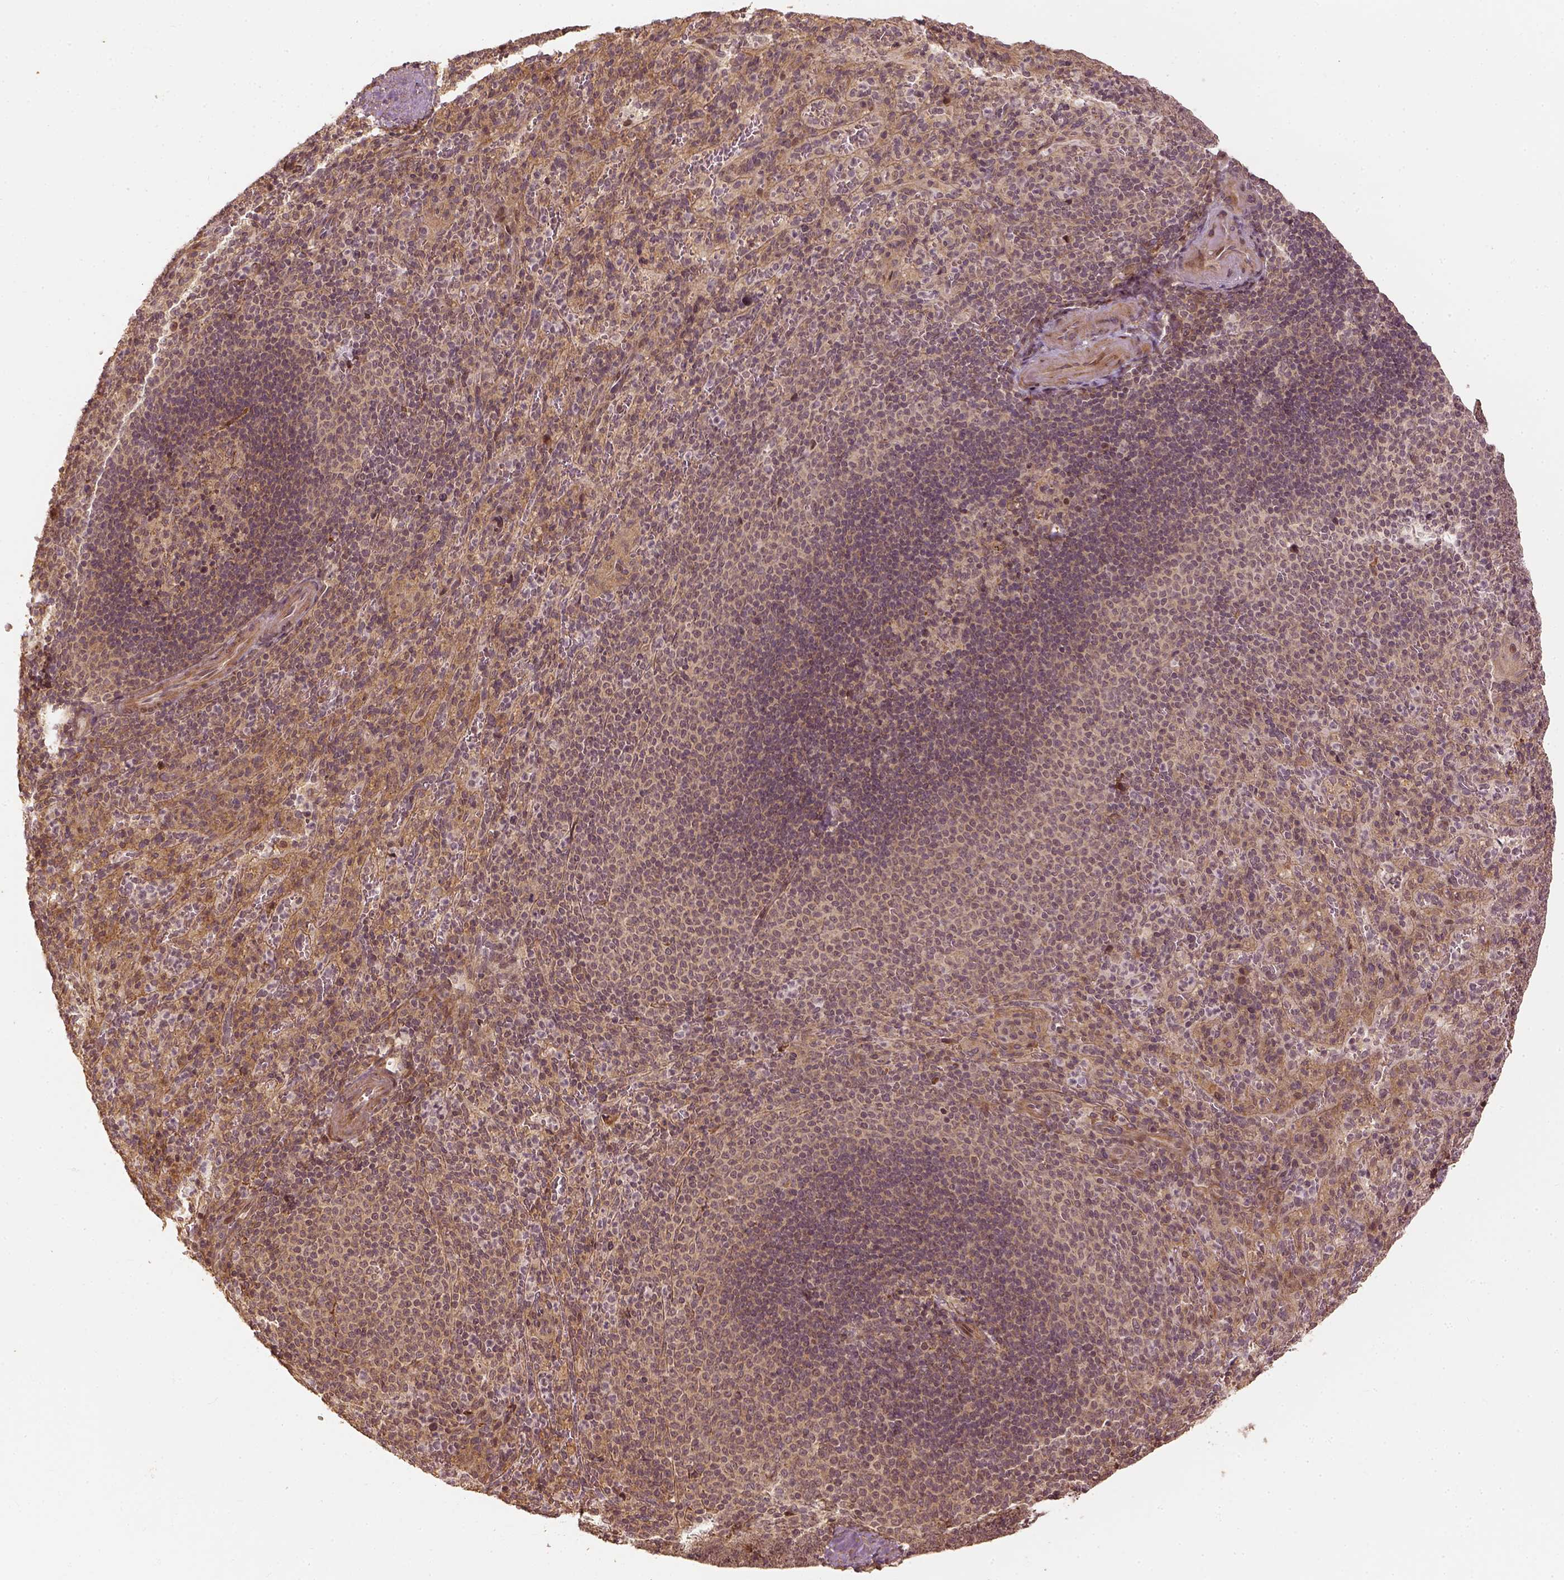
{"staining": {"intensity": "moderate", "quantity": "25%-75%", "location": "cytoplasmic/membranous"}, "tissue": "spleen", "cell_type": "Cells in red pulp", "image_type": "normal", "snomed": [{"axis": "morphology", "description": "Normal tissue, NOS"}, {"axis": "topography", "description": "Spleen"}], "caption": "Unremarkable spleen shows moderate cytoplasmic/membranous positivity in approximately 25%-75% of cells in red pulp, visualized by immunohistochemistry.", "gene": "VEGFA", "patient": {"sex": "male", "age": 57}}